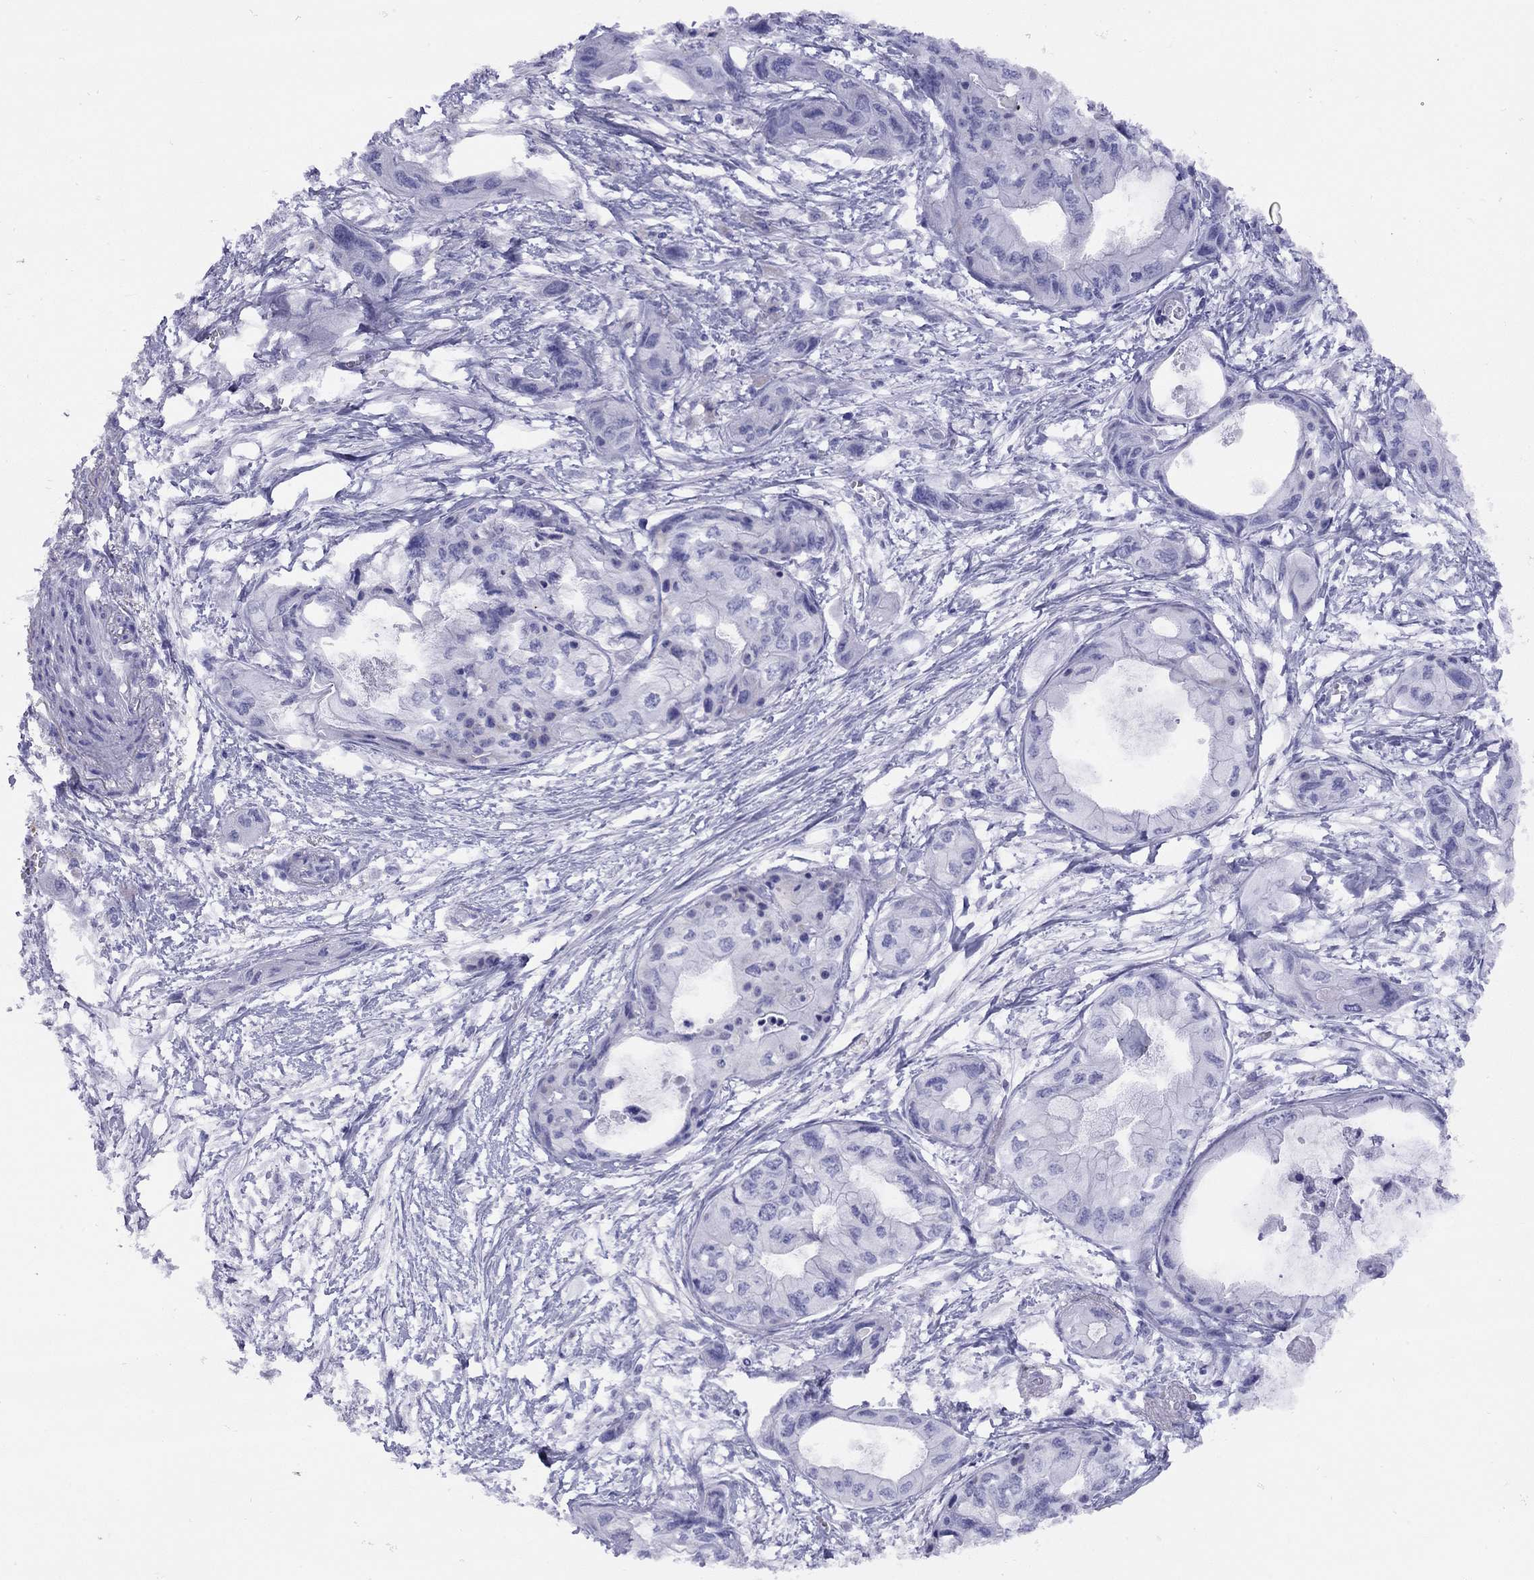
{"staining": {"intensity": "negative", "quantity": "none", "location": "none"}, "tissue": "pancreatic cancer", "cell_type": "Tumor cells", "image_type": "cancer", "snomed": [{"axis": "morphology", "description": "Adenocarcinoma, NOS"}, {"axis": "topography", "description": "Pancreas"}], "caption": "Immunohistochemistry (IHC) histopathology image of neoplastic tissue: human pancreatic cancer stained with DAB demonstrates no significant protein positivity in tumor cells.", "gene": "GRIA2", "patient": {"sex": "female", "age": 76}}